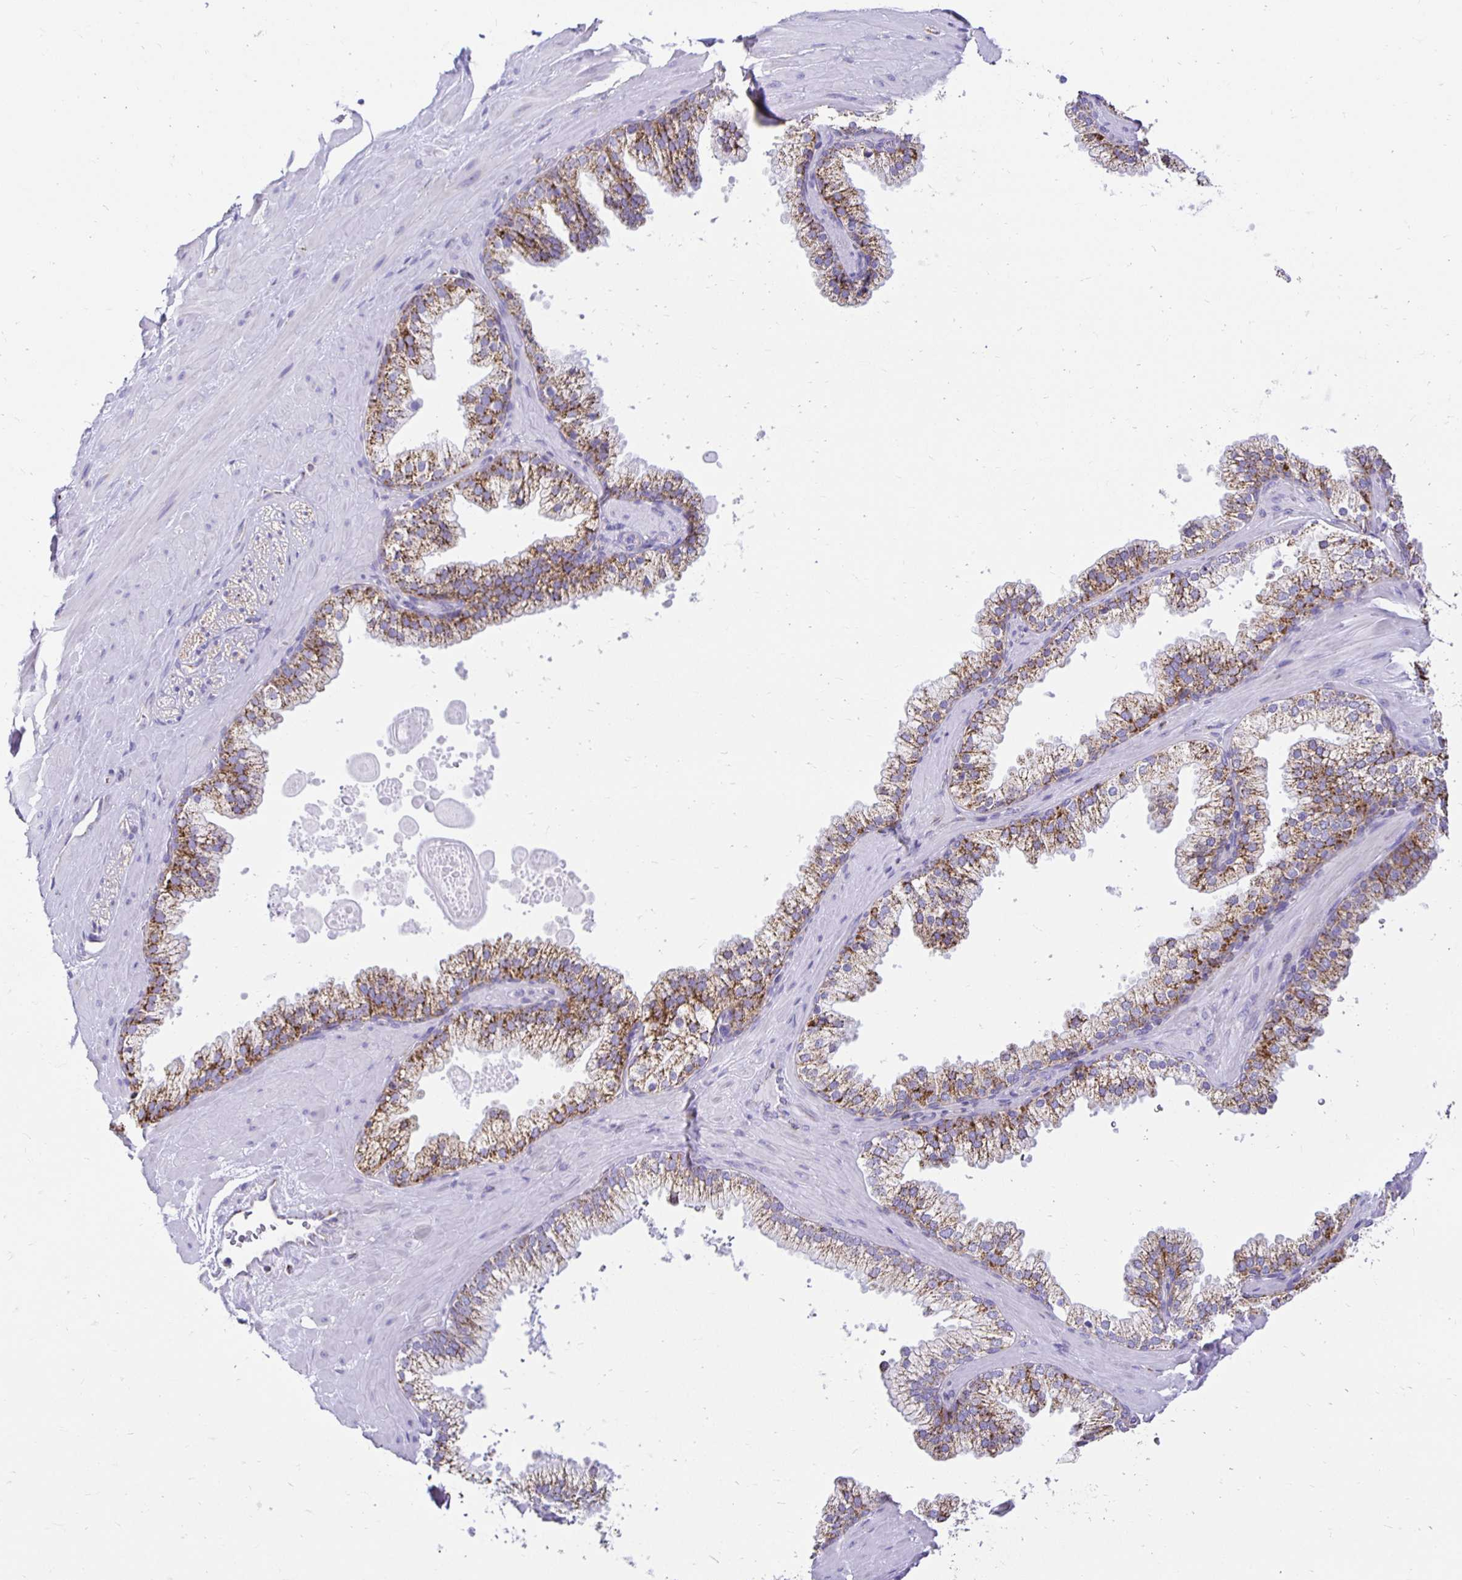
{"staining": {"intensity": "negative", "quantity": "none", "location": "none"}, "tissue": "adipose tissue", "cell_type": "Adipocytes", "image_type": "normal", "snomed": [{"axis": "morphology", "description": "Normal tissue, NOS"}, {"axis": "topography", "description": "Prostate"}, {"axis": "topography", "description": "Peripheral nerve tissue"}], "caption": "Immunohistochemistry micrograph of normal adipose tissue stained for a protein (brown), which displays no positivity in adipocytes.", "gene": "PLAAT2", "patient": {"sex": "male", "age": 61}}